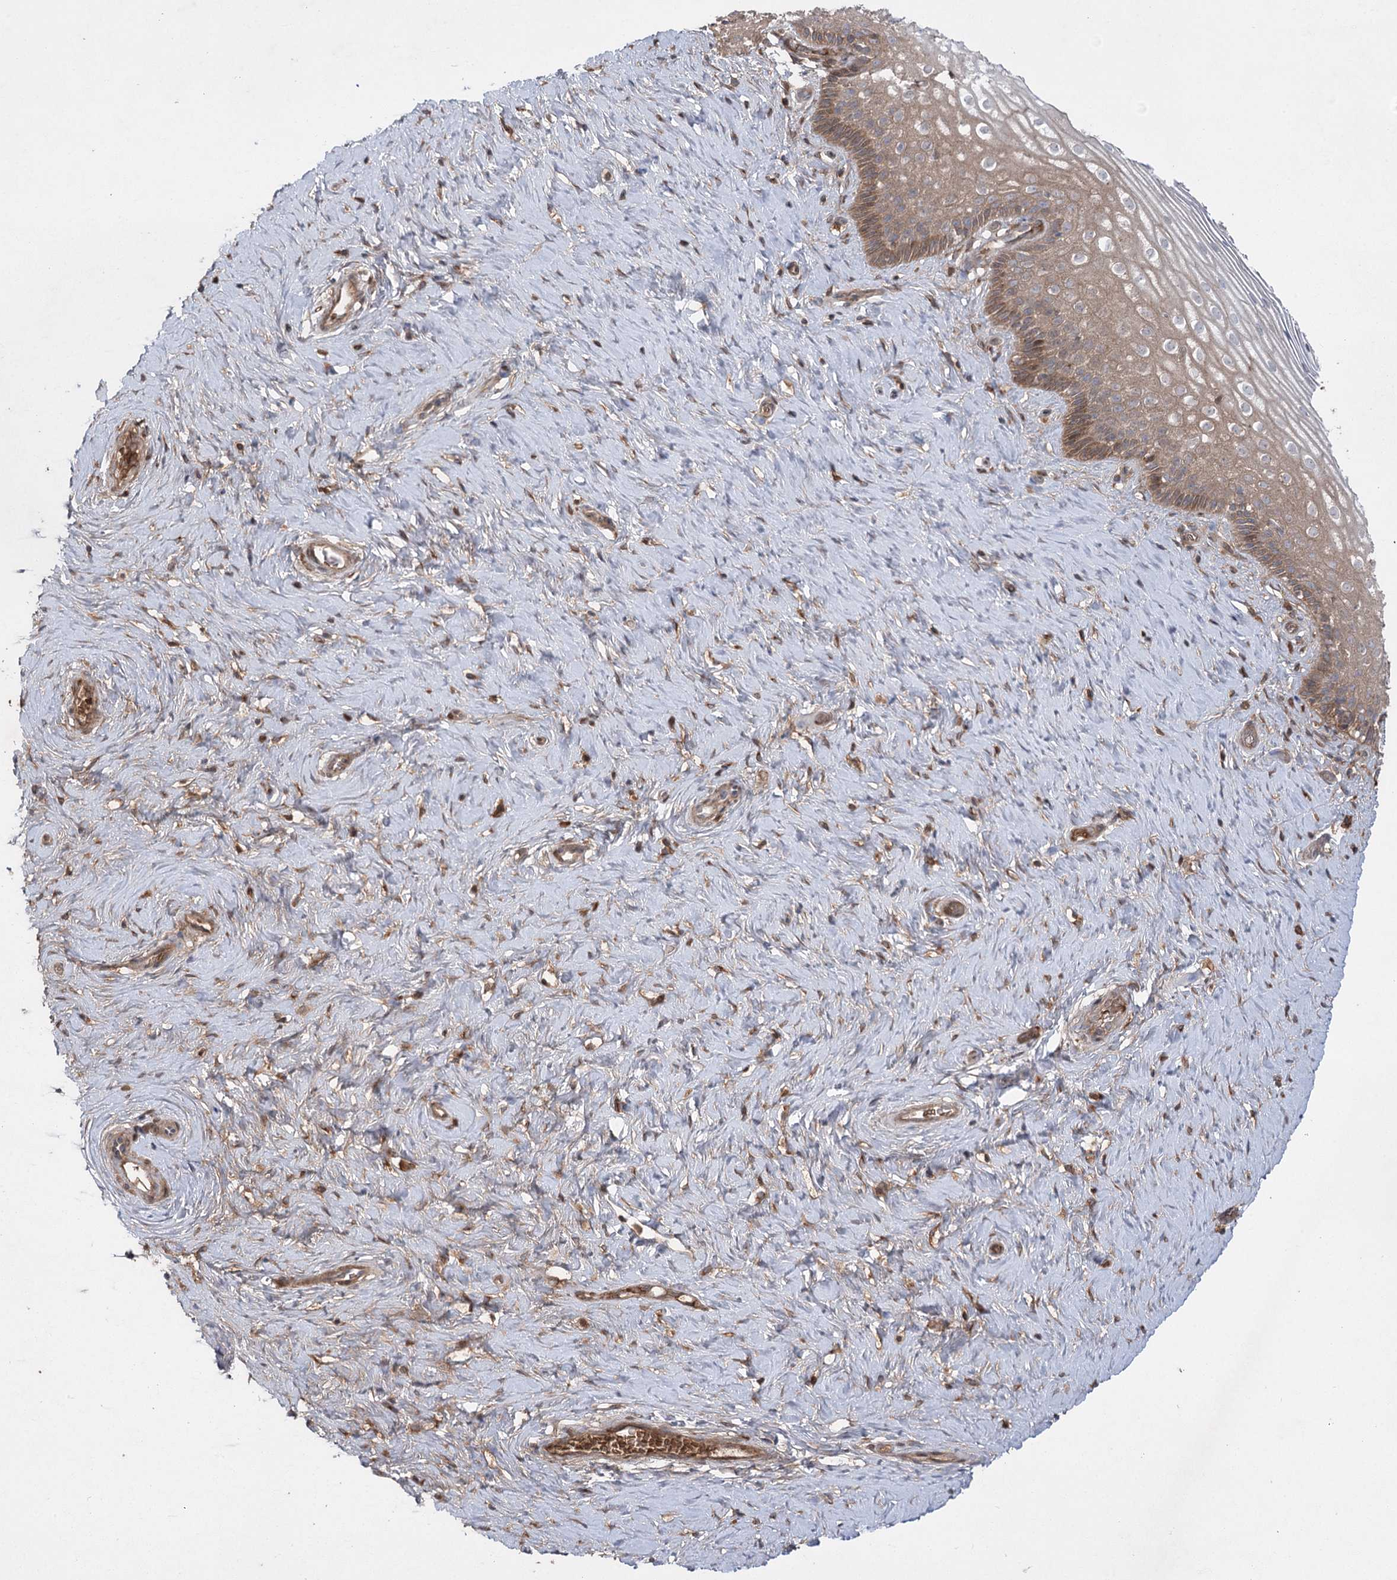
{"staining": {"intensity": "moderate", "quantity": "25%-75%", "location": "cytoplasmic/membranous"}, "tissue": "cervix", "cell_type": "Glandular cells", "image_type": "normal", "snomed": [{"axis": "morphology", "description": "Normal tissue, NOS"}, {"axis": "topography", "description": "Cervix"}], "caption": "A micrograph of cervix stained for a protein displays moderate cytoplasmic/membranous brown staining in glandular cells. (Brightfield microscopy of DAB IHC at high magnification).", "gene": "PLEKHA5", "patient": {"sex": "female", "age": 33}}